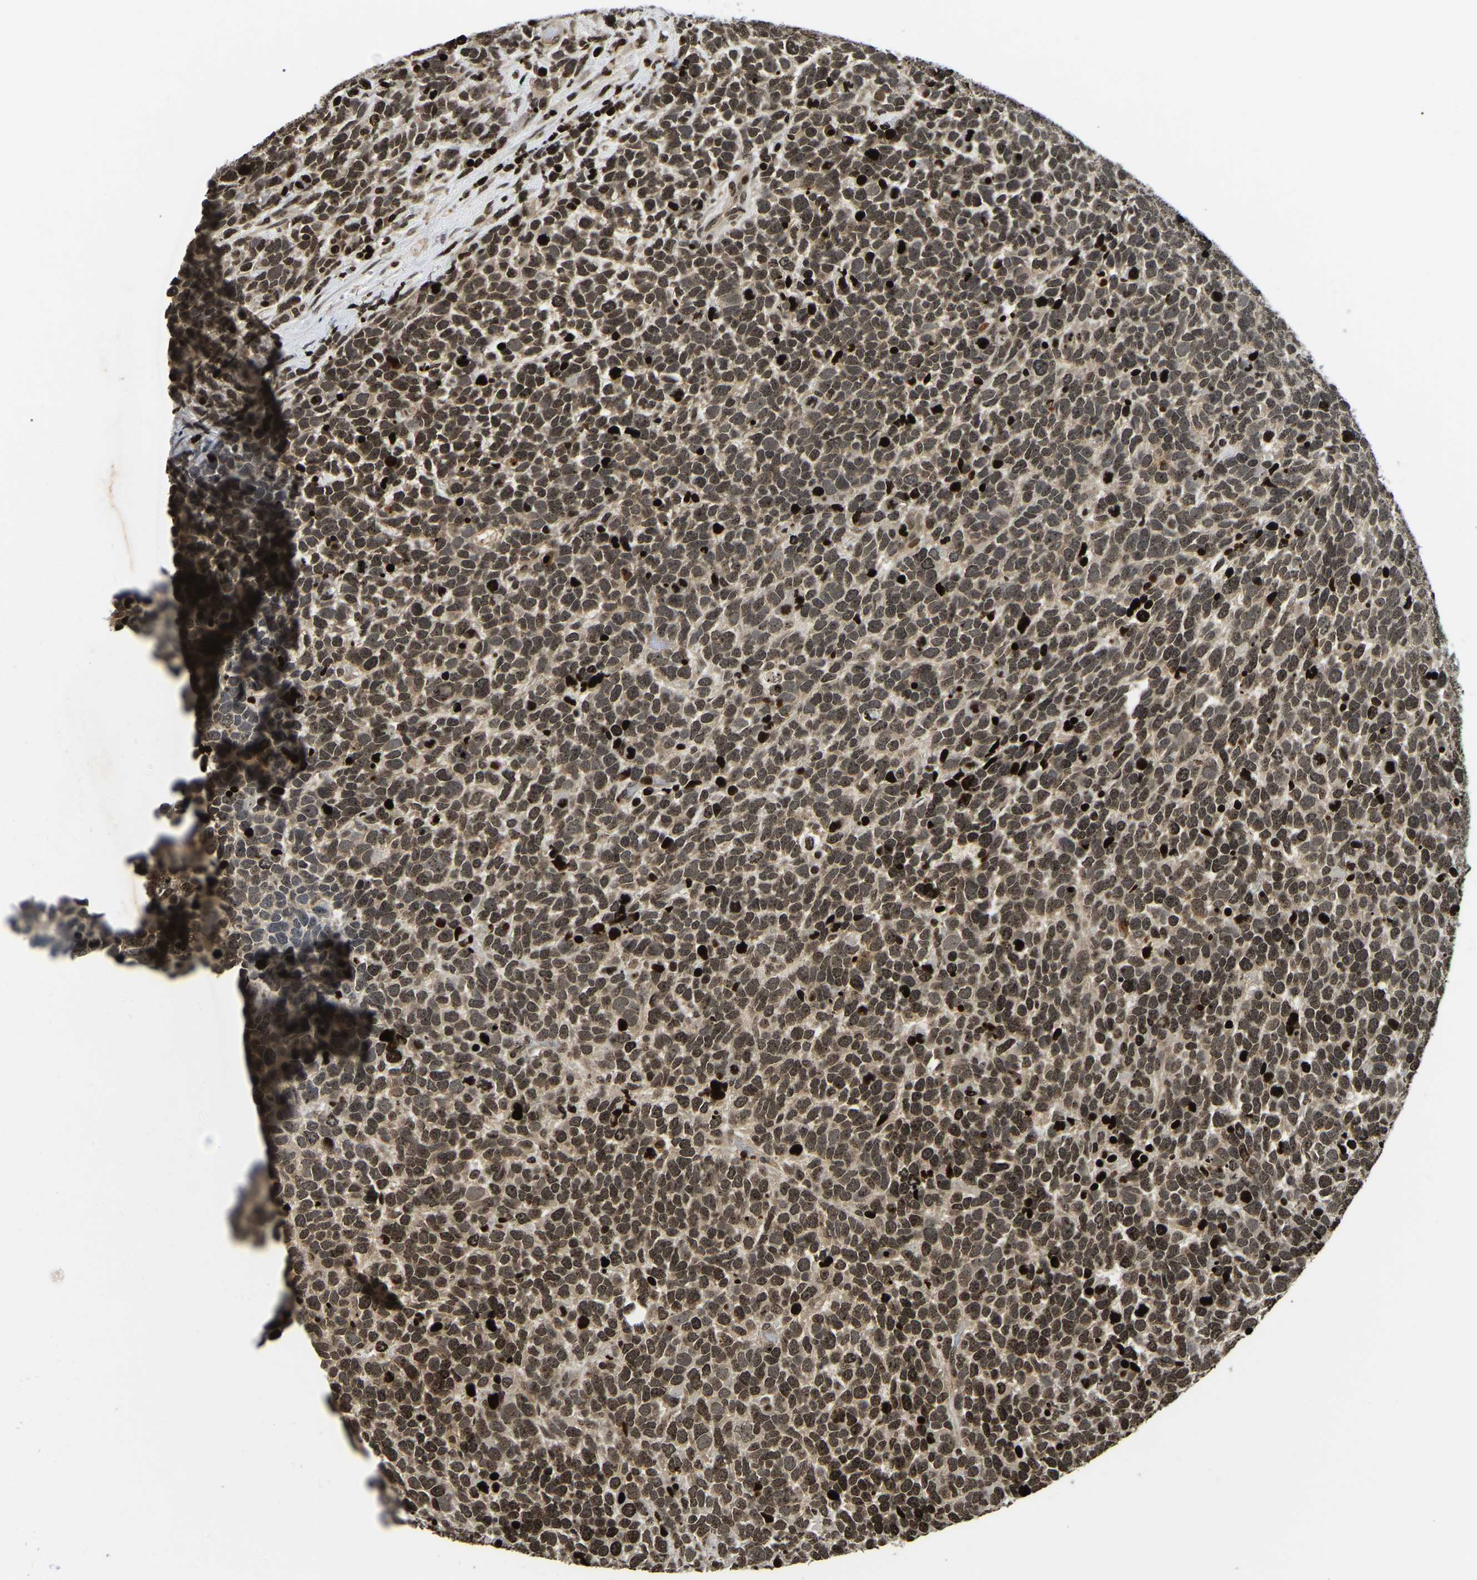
{"staining": {"intensity": "moderate", "quantity": ">75%", "location": "nuclear"}, "tissue": "urothelial cancer", "cell_type": "Tumor cells", "image_type": "cancer", "snomed": [{"axis": "morphology", "description": "Urothelial carcinoma, High grade"}, {"axis": "topography", "description": "Urinary bladder"}], "caption": "The immunohistochemical stain highlights moderate nuclear staining in tumor cells of urothelial cancer tissue. (DAB = brown stain, brightfield microscopy at high magnification).", "gene": "LRRC61", "patient": {"sex": "female", "age": 82}}